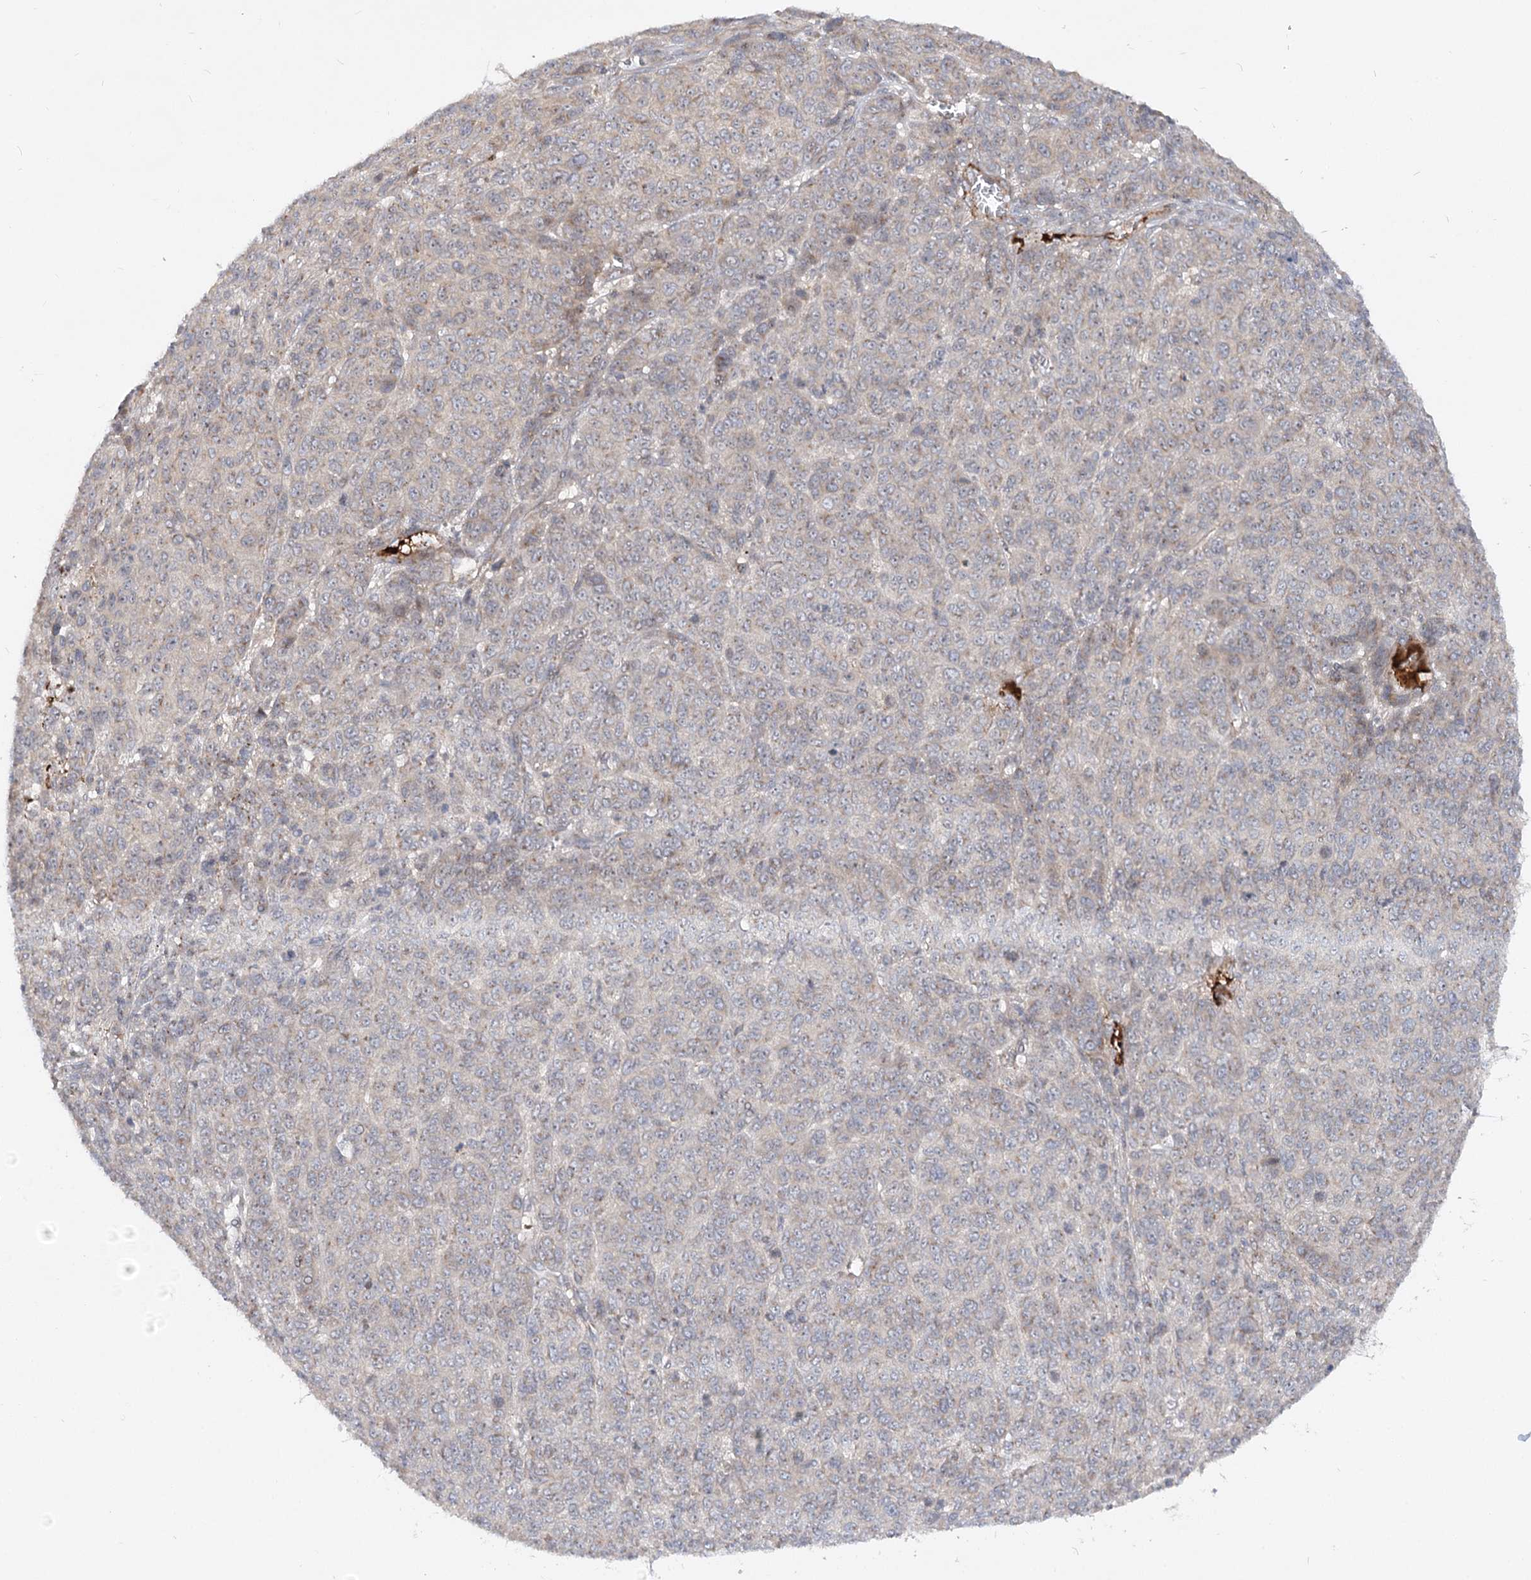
{"staining": {"intensity": "weak", "quantity": "<25%", "location": "cytoplasmic/membranous"}, "tissue": "melanoma", "cell_type": "Tumor cells", "image_type": "cancer", "snomed": [{"axis": "morphology", "description": "Malignant melanoma, NOS"}, {"axis": "topography", "description": "Skin"}], "caption": "Human malignant melanoma stained for a protein using immunohistochemistry (IHC) shows no expression in tumor cells.", "gene": "FGF19", "patient": {"sex": "male", "age": 49}}